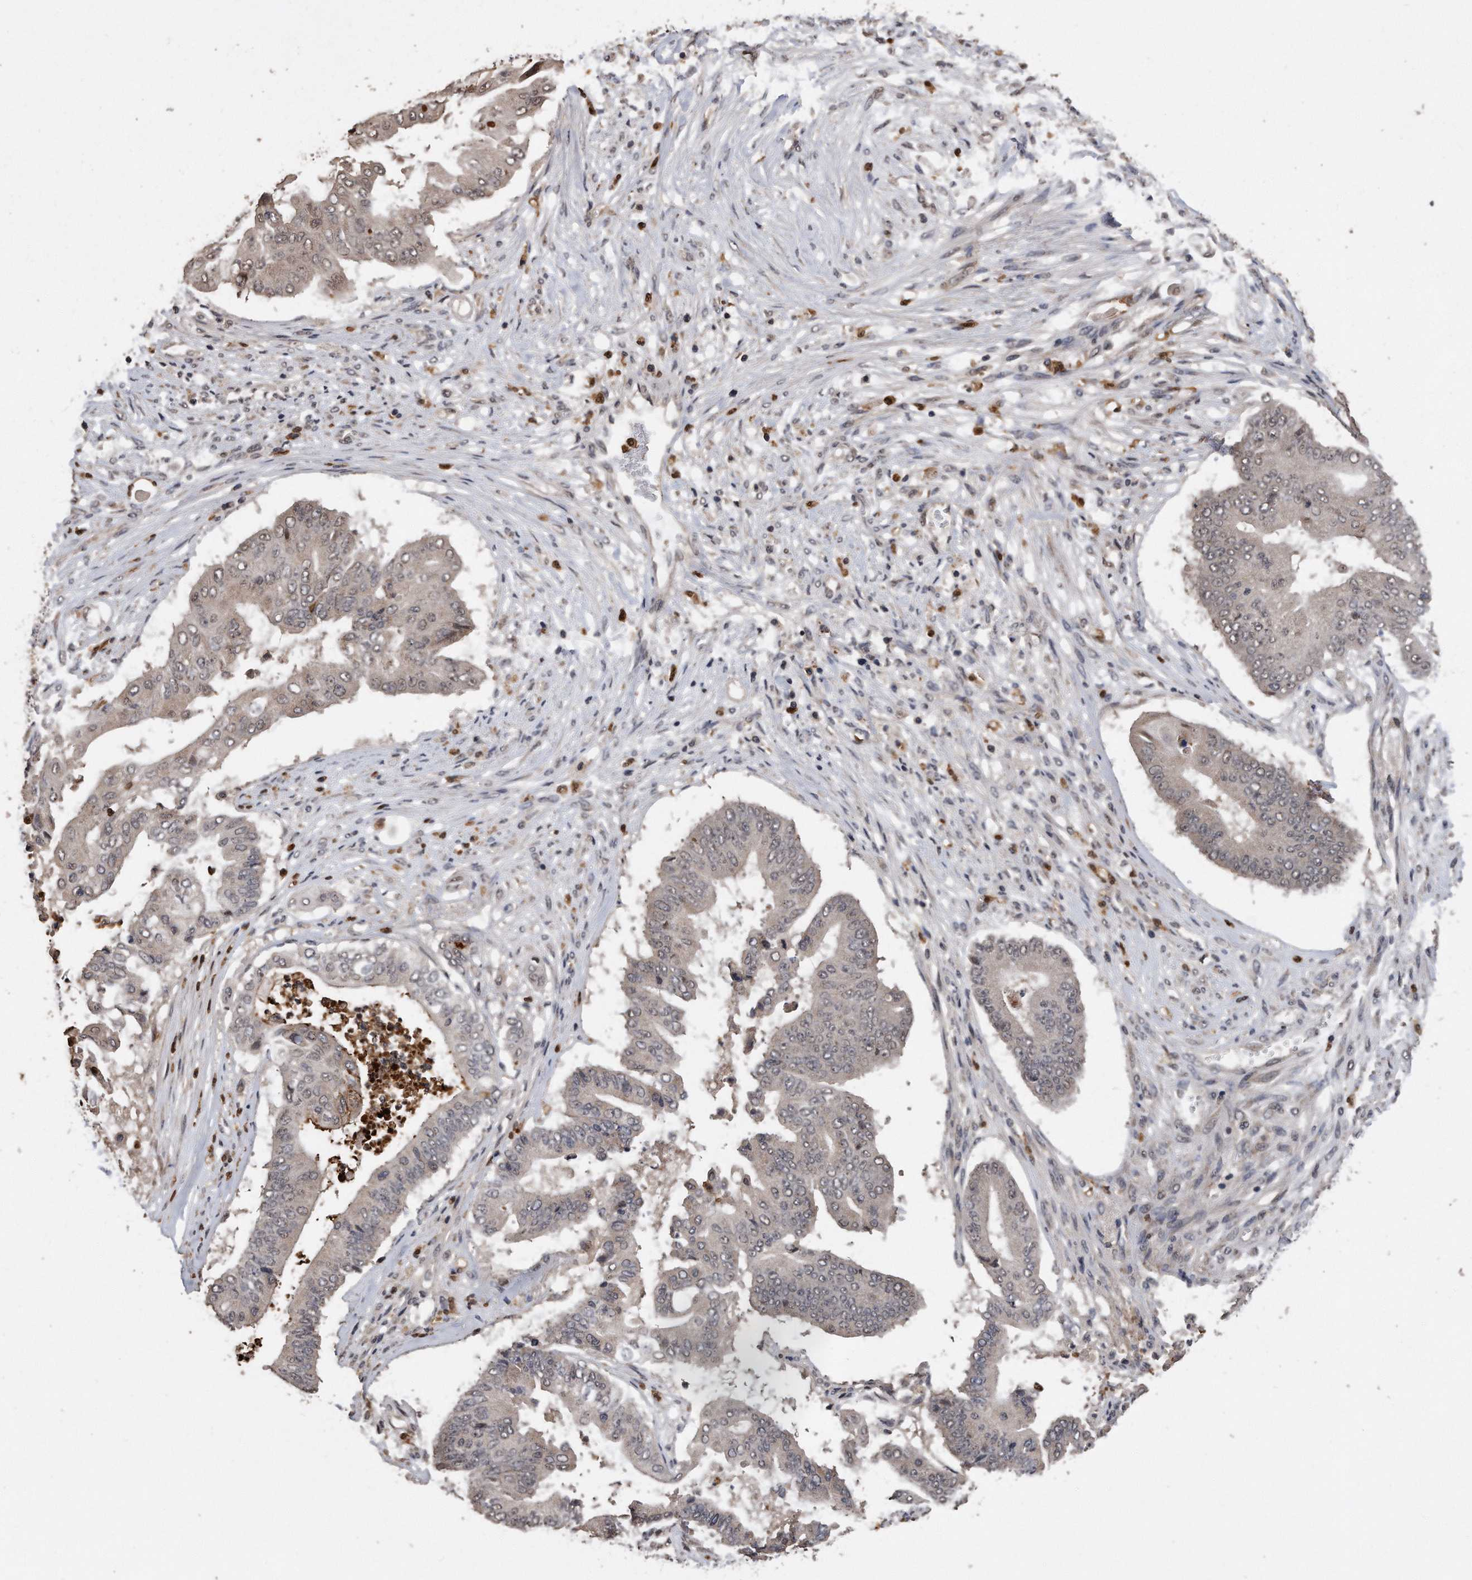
{"staining": {"intensity": "weak", "quantity": "<25%", "location": "nuclear"}, "tissue": "pancreatic cancer", "cell_type": "Tumor cells", "image_type": "cancer", "snomed": [{"axis": "morphology", "description": "Adenocarcinoma, NOS"}, {"axis": "topography", "description": "Pancreas"}], "caption": "This is a photomicrograph of immunohistochemistry staining of pancreatic adenocarcinoma, which shows no expression in tumor cells.", "gene": "PELO", "patient": {"sex": "female", "age": 77}}